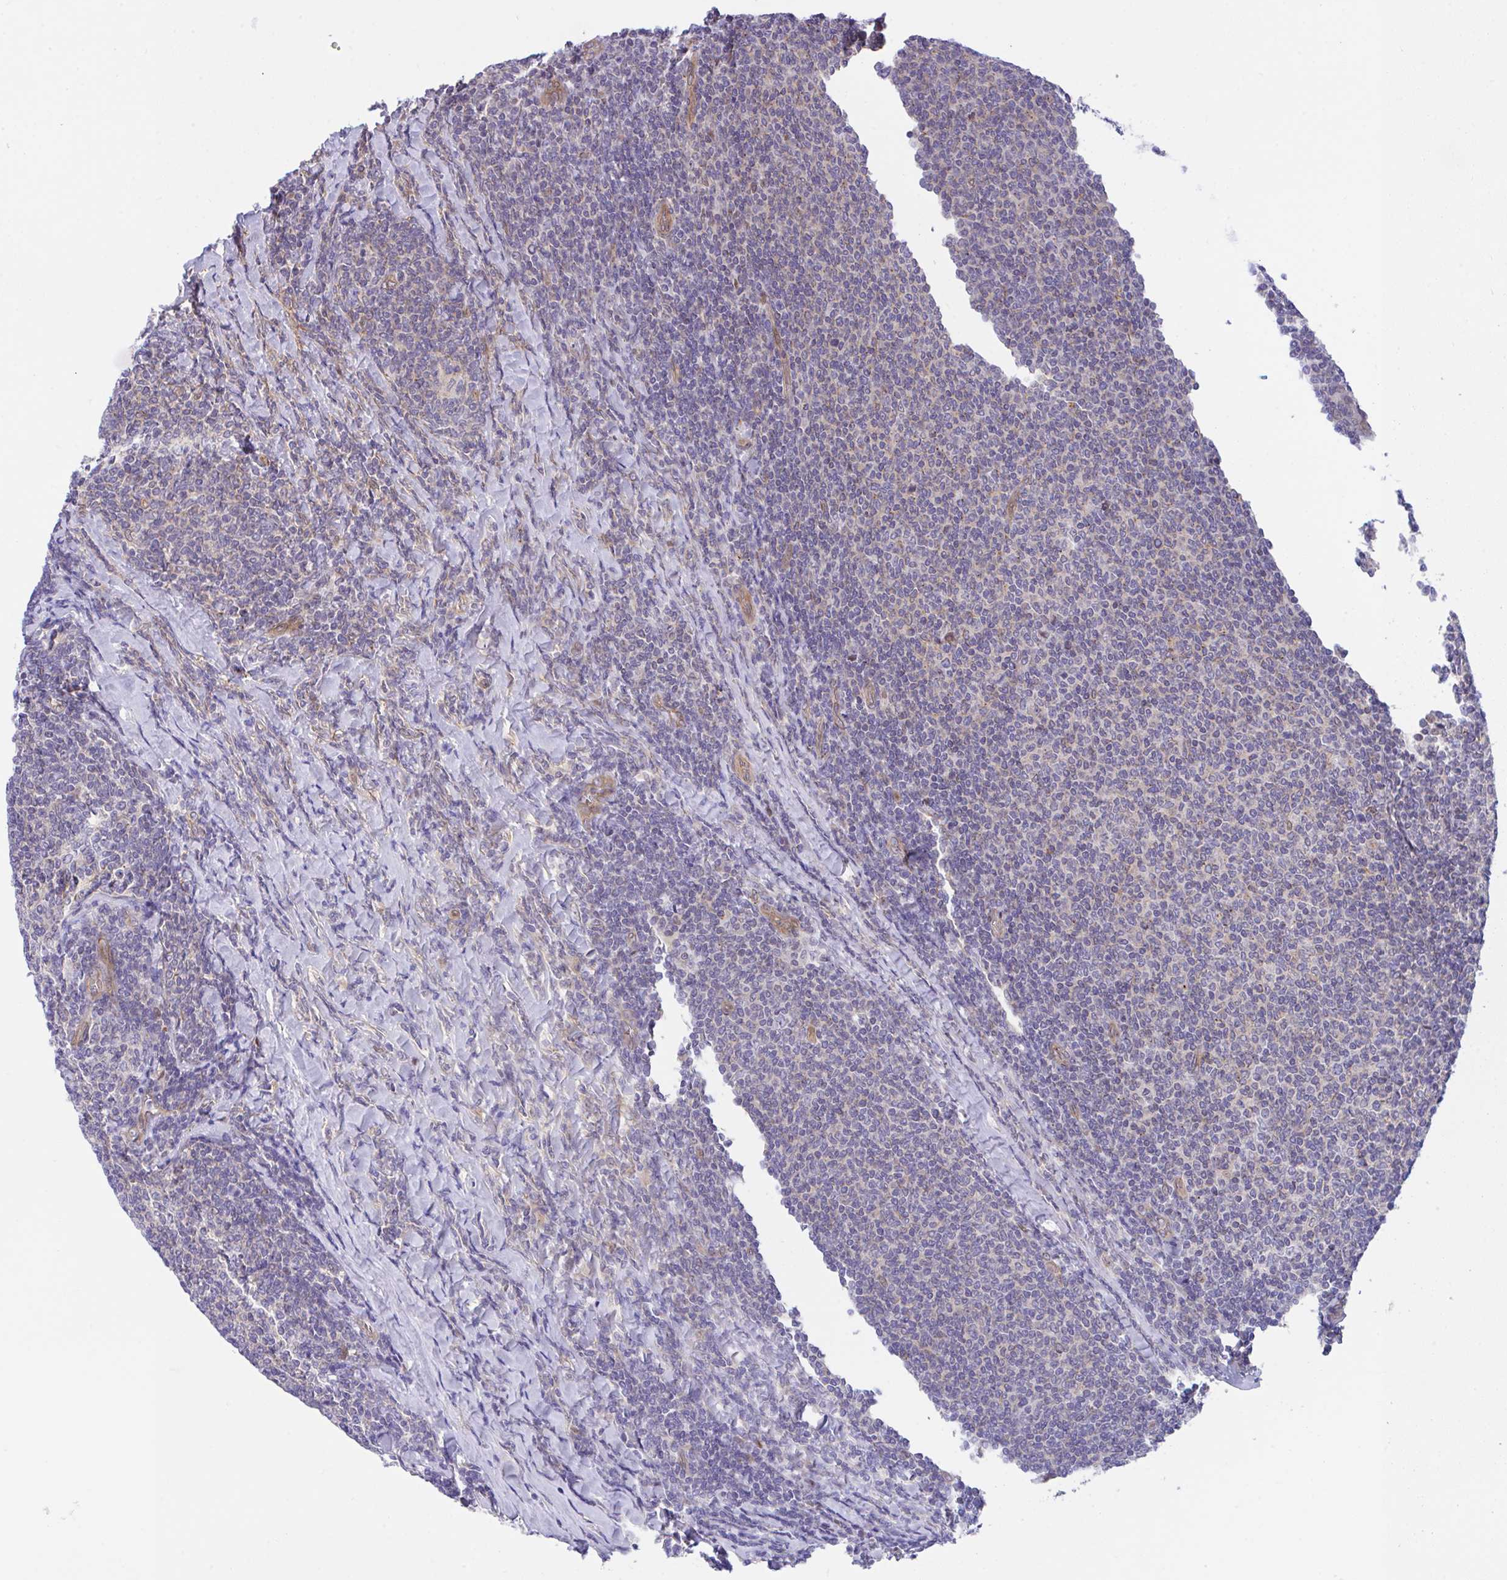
{"staining": {"intensity": "negative", "quantity": "none", "location": "none"}, "tissue": "lymphoma", "cell_type": "Tumor cells", "image_type": "cancer", "snomed": [{"axis": "morphology", "description": "Malignant lymphoma, non-Hodgkin's type, Low grade"}, {"axis": "topography", "description": "Lymph node"}], "caption": "Immunohistochemistry (IHC) photomicrograph of human malignant lymphoma, non-Hodgkin's type (low-grade) stained for a protein (brown), which shows no positivity in tumor cells.", "gene": "ZBED3", "patient": {"sex": "male", "age": 52}}